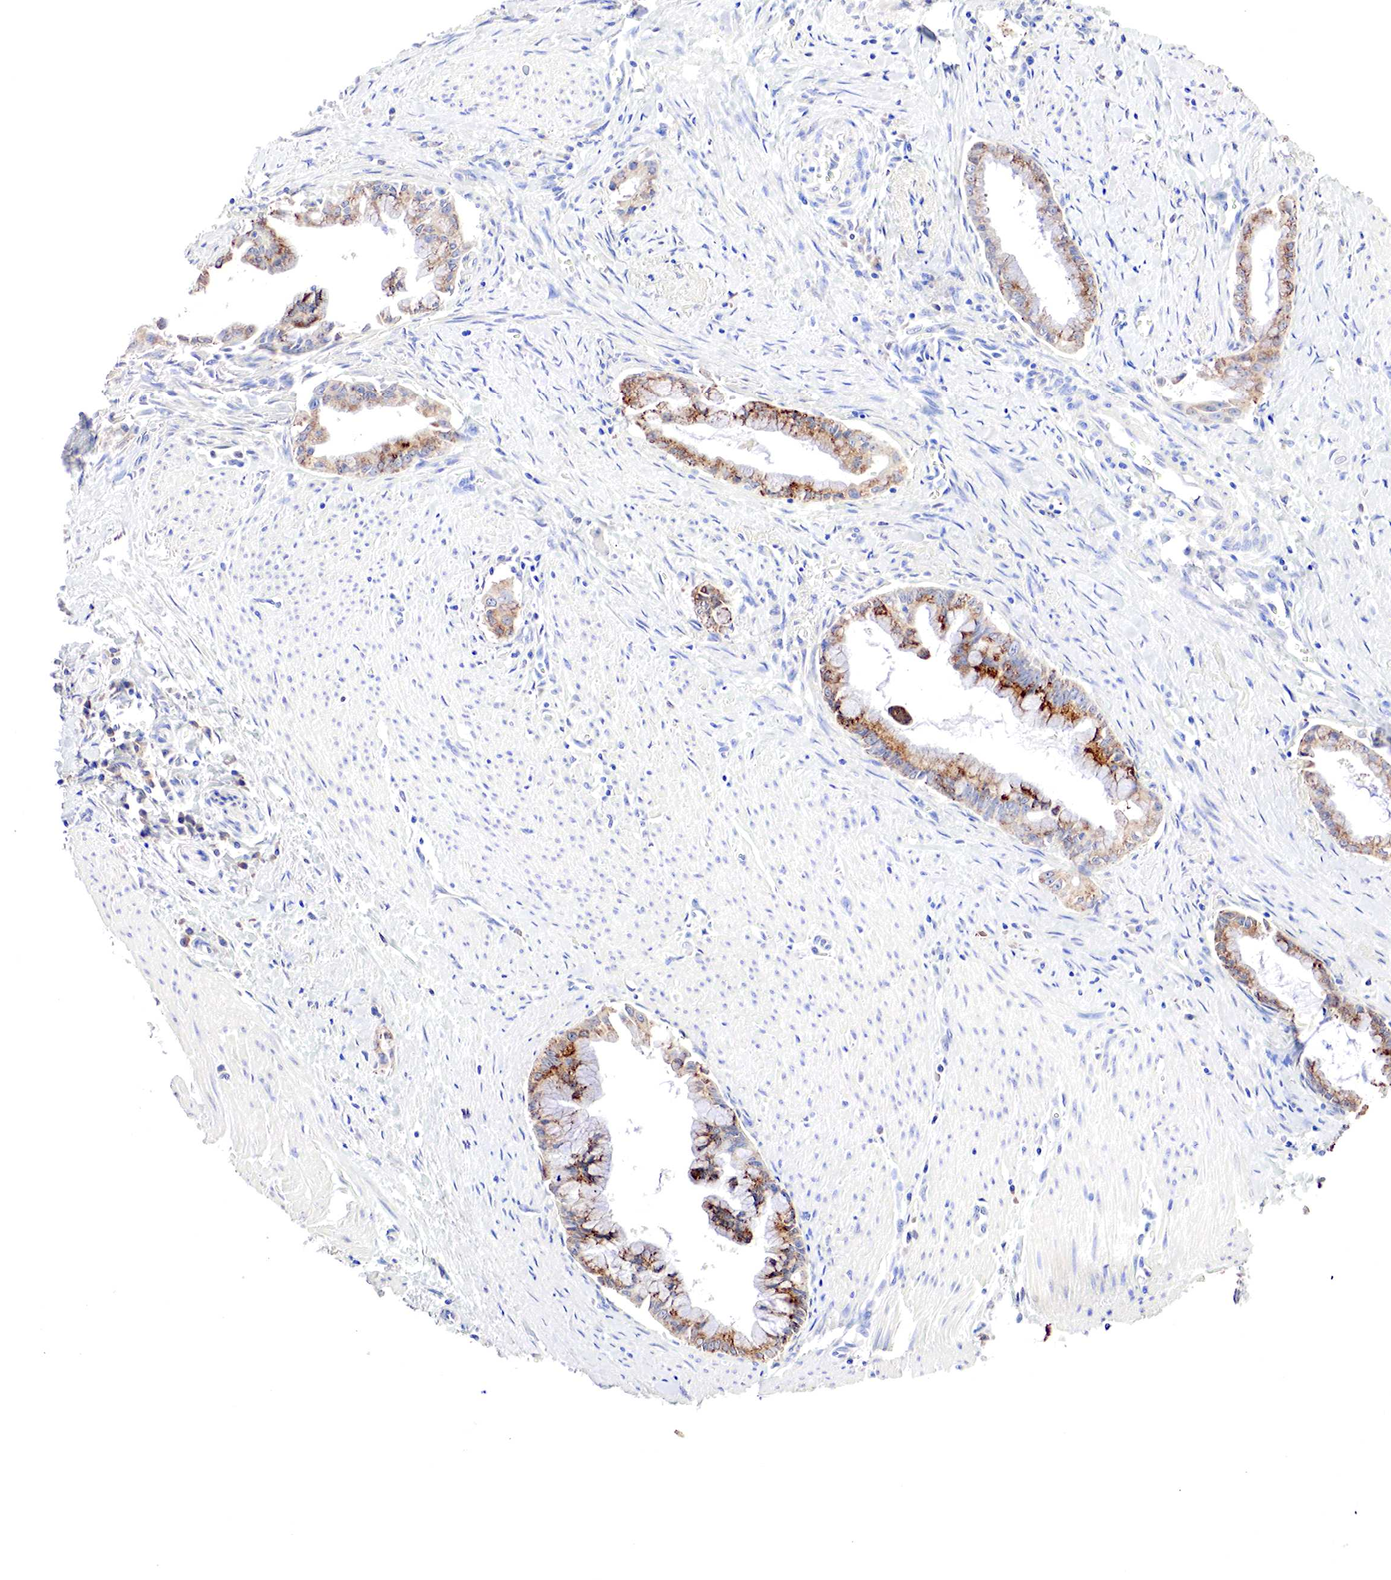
{"staining": {"intensity": "moderate", "quantity": "25%-75%", "location": "cytoplasmic/membranous"}, "tissue": "pancreatic cancer", "cell_type": "Tumor cells", "image_type": "cancer", "snomed": [{"axis": "morphology", "description": "Adenocarcinoma, NOS"}, {"axis": "topography", "description": "Pancreas"}], "caption": "Protein expression analysis of adenocarcinoma (pancreatic) reveals moderate cytoplasmic/membranous positivity in approximately 25%-75% of tumor cells.", "gene": "GATA1", "patient": {"sex": "male", "age": 59}}